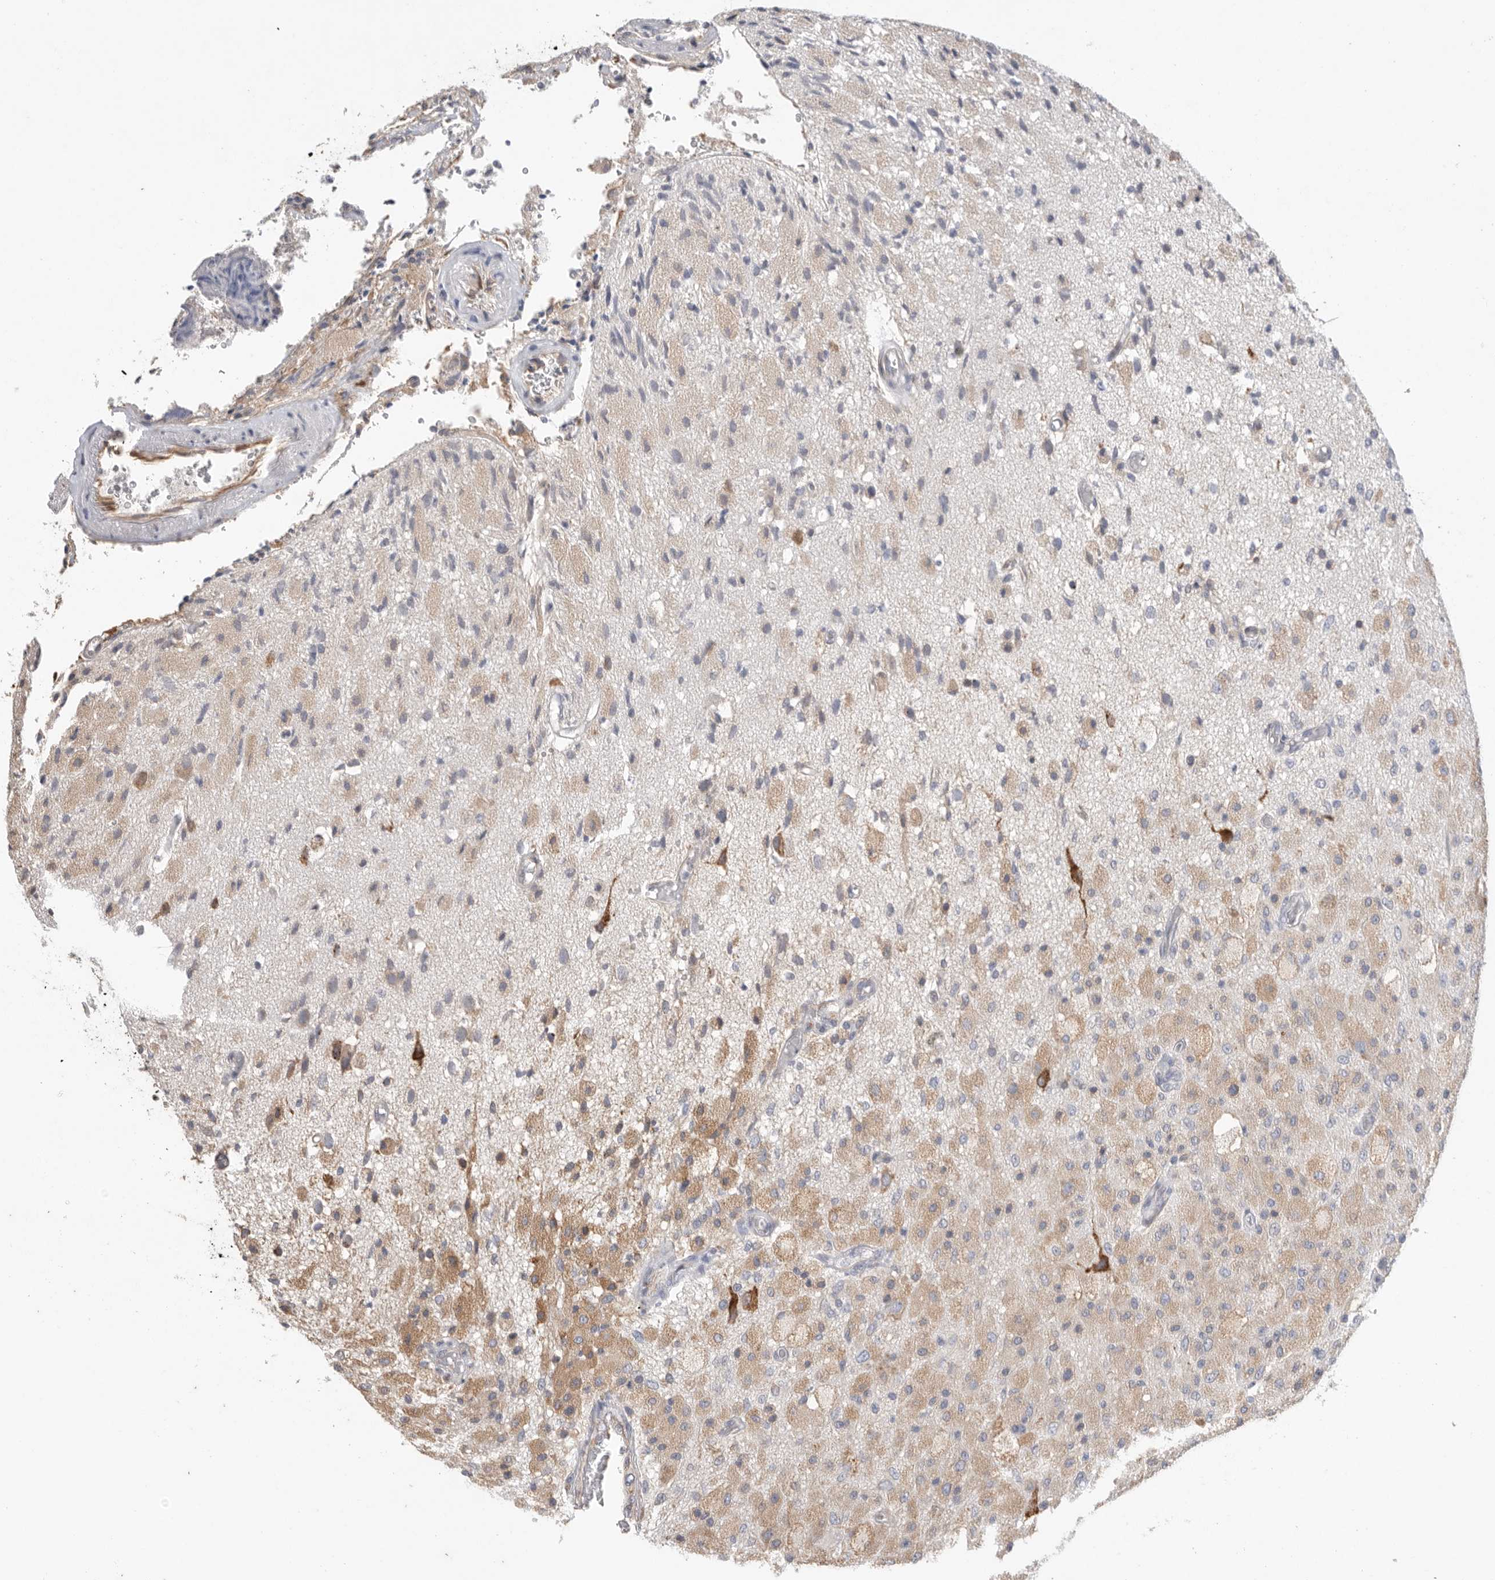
{"staining": {"intensity": "weak", "quantity": "25%-75%", "location": "cytoplasmic/membranous"}, "tissue": "glioma", "cell_type": "Tumor cells", "image_type": "cancer", "snomed": [{"axis": "morphology", "description": "Normal tissue, NOS"}, {"axis": "morphology", "description": "Glioma, malignant, High grade"}, {"axis": "topography", "description": "Cerebral cortex"}], "caption": "This is a histology image of IHC staining of glioma, which shows weak staining in the cytoplasmic/membranous of tumor cells.", "gene": "BLOC1S5", "patient": {"sex": "male", "age": 77}}